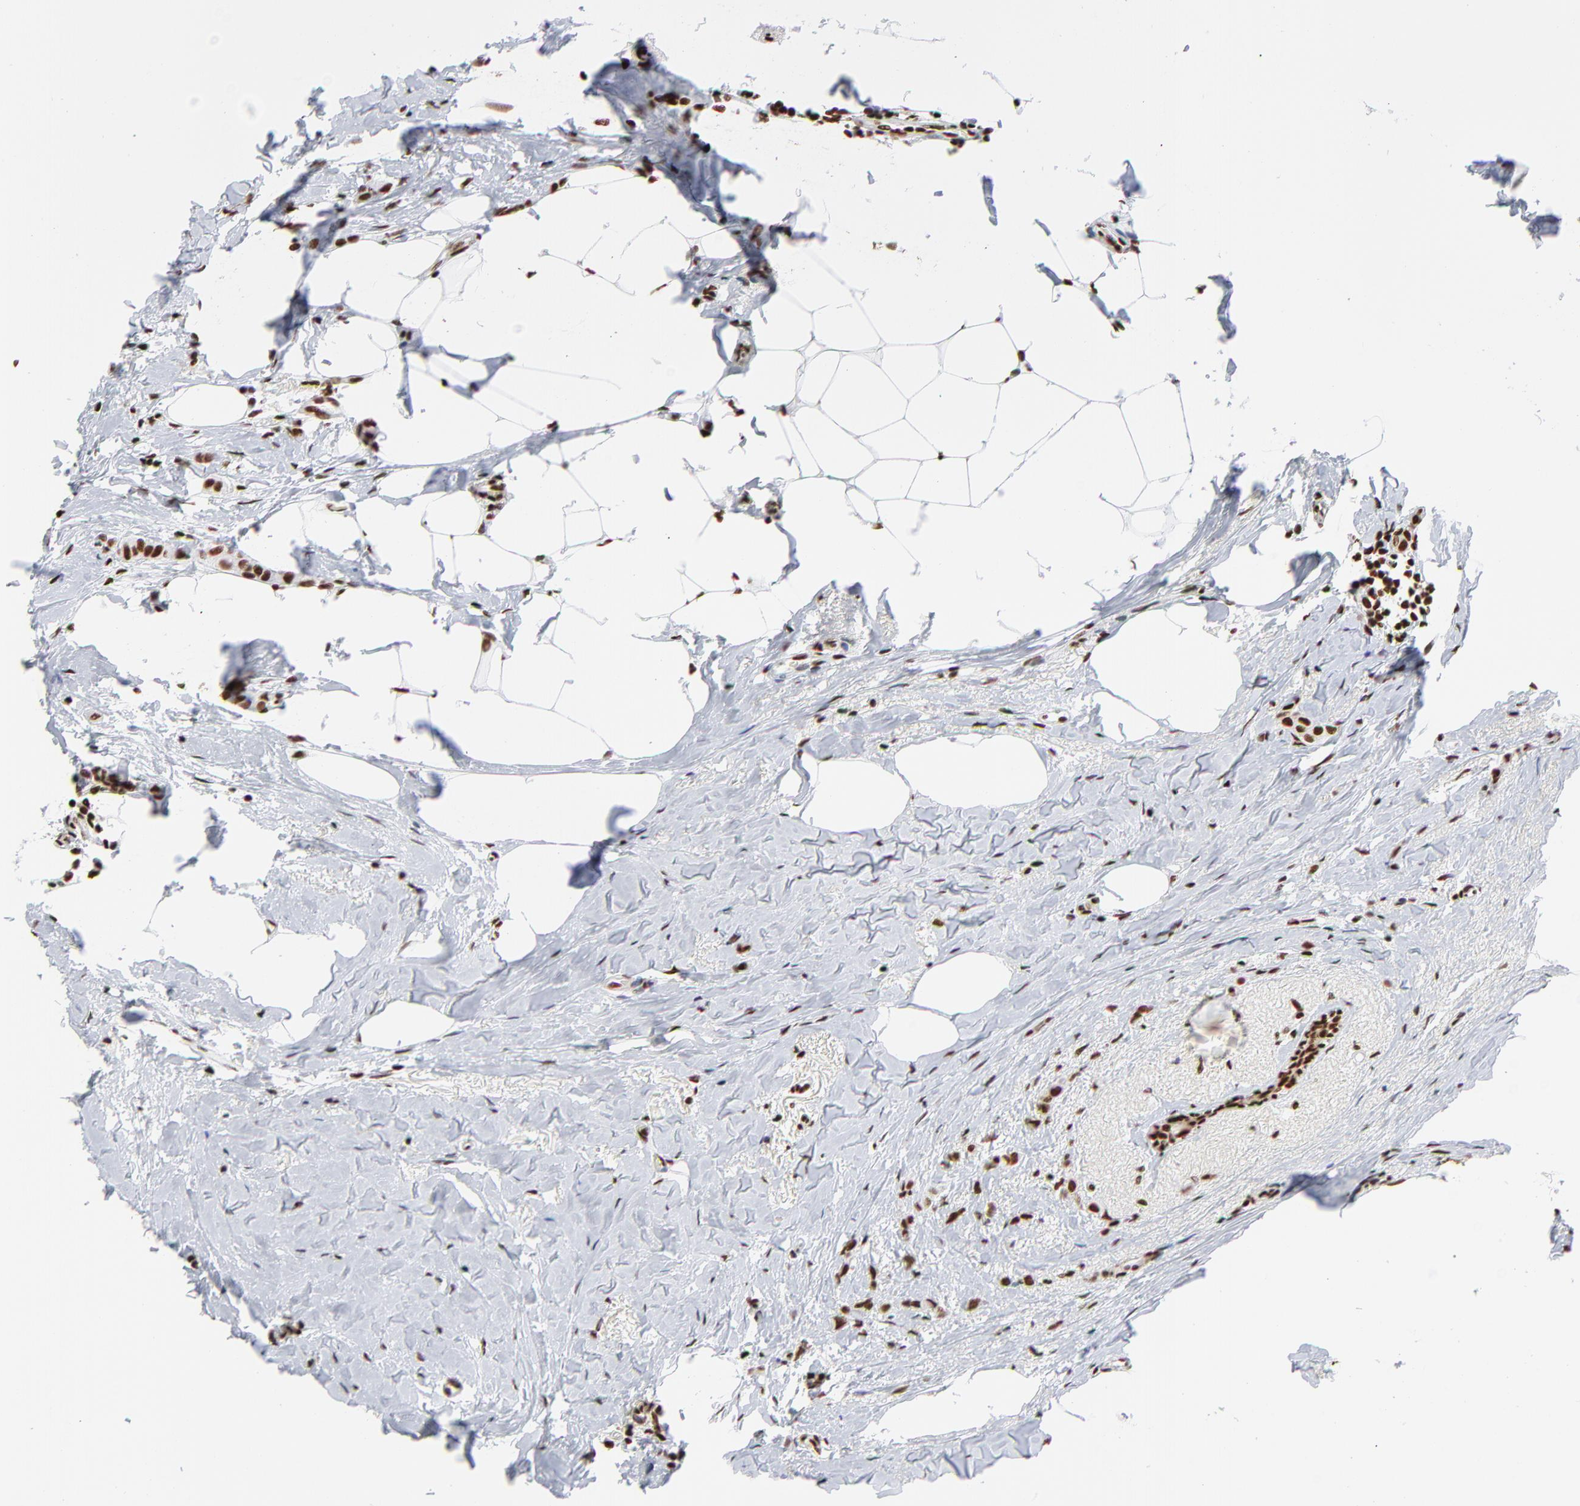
{"staining": {"intensity": "strong", "quantity": ">75%", "location": "nuclear"}, "tissue": "breast cancer", "cell_type": "Tumor cells", "image_type": "cancer", "snomed": [{"axis": "morphology", "description": "Lobular carcinoma"}, {"axis": "topography", "description": "Breast"}], "caption": "Immunohistochemical staining of human breast lobular carcinoma displays strong nuclear protein staining in approximately >75% of tumor cells.", "gene": "CREB1", "patient": {"sex": "female", "age": 55}}